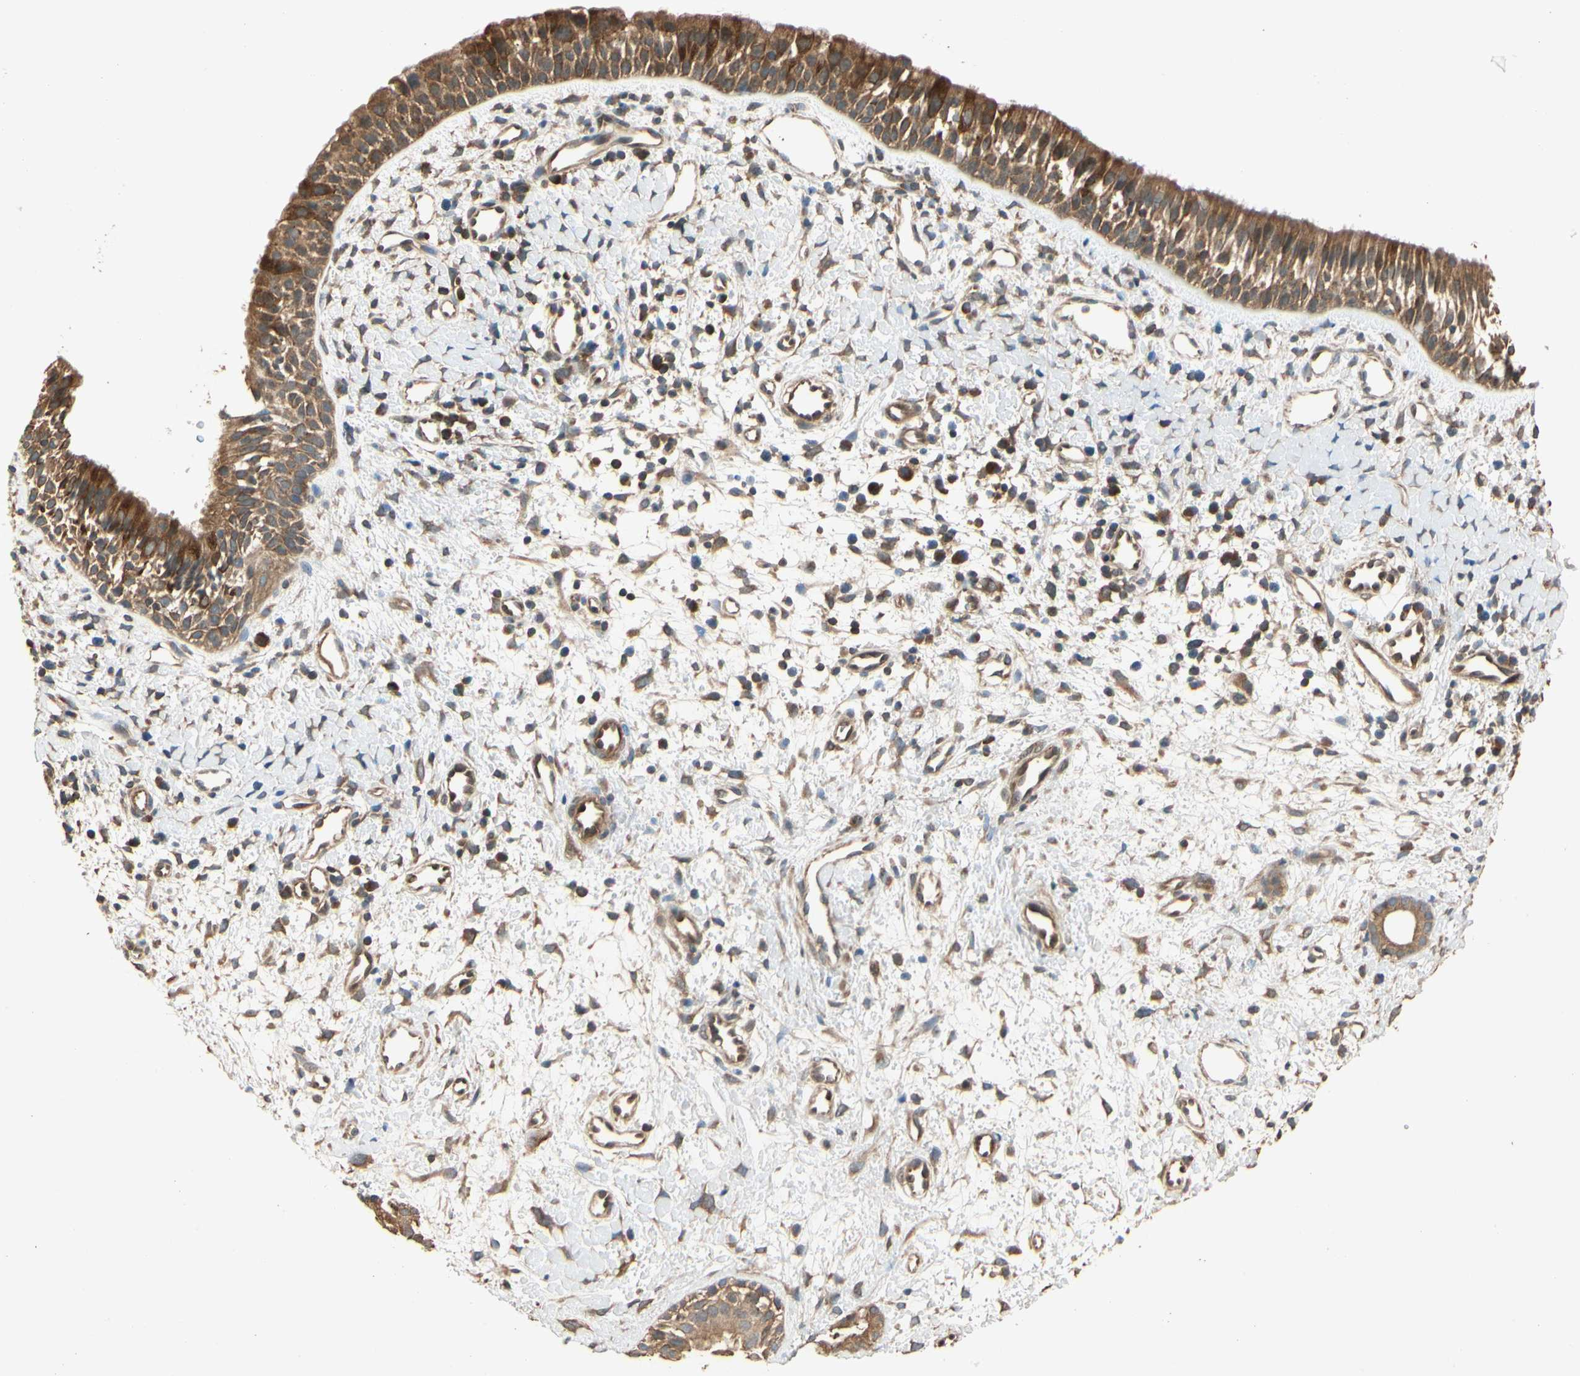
{"staining": {"intensity": "strong", "quantity": ">75%", "location": "cytoplasmic/membranous"}, "tissue": "nasopharynx", "cell_type": "Respiratory epithelial cells", "image_type": "normal", "snomed": [{"axis": "morphology", "description": "Normal tissue, NOS"}, {"axis": "topography", "description": "Nasopharynx"}], "caption": "Nasopharynx stained for a protein (brown) exhibits strong cytoplasmic/membranous positive positivity in about >75% of respiratory epithelial cells.", "gene": "CCT7", "patient": {"sex": "male", "age": 22}}